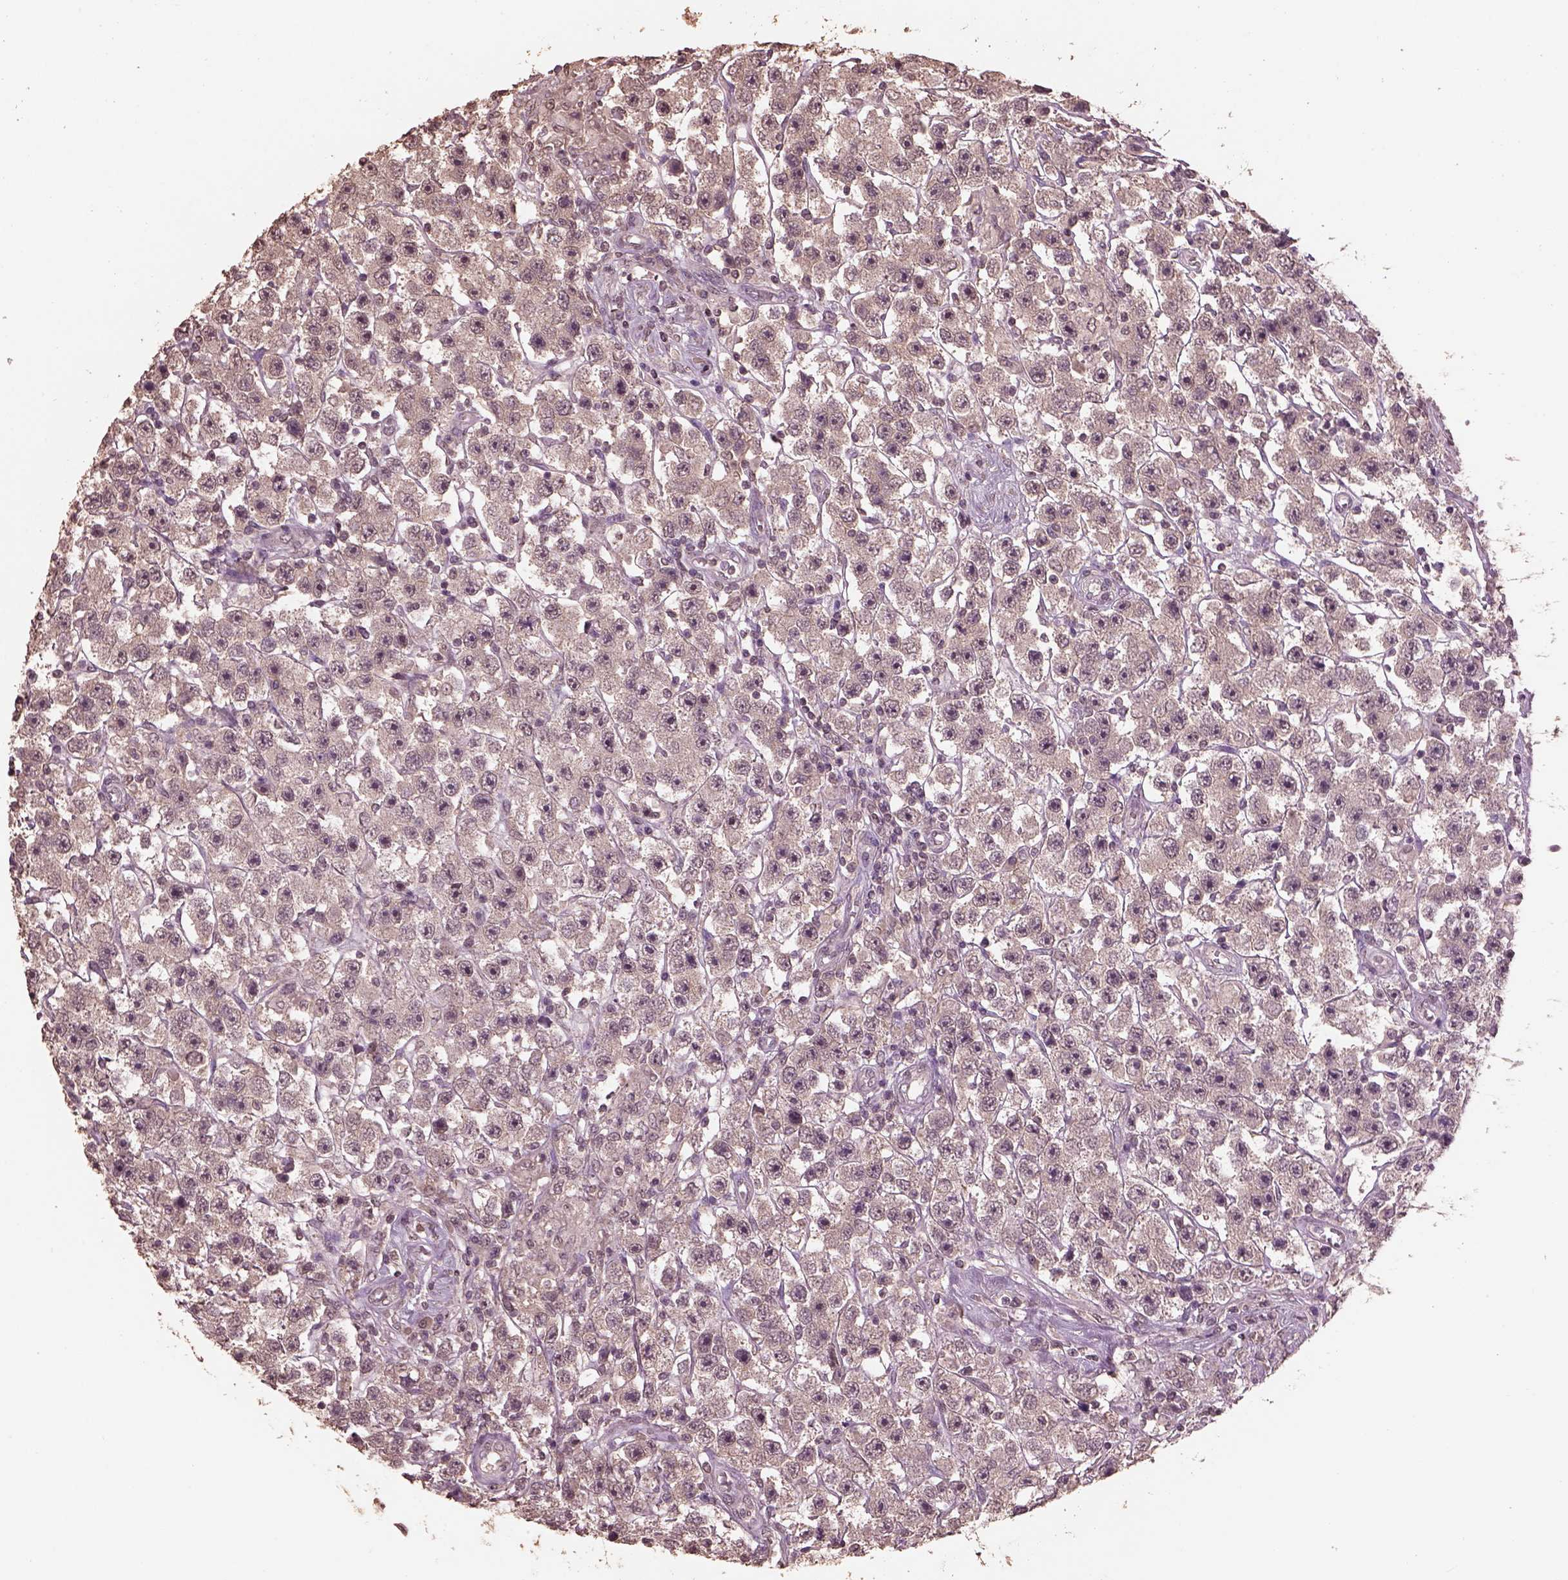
{"staining": {"intensity": "negative", "quantity": "none", "location": "none"}, "tissue": "testis cancer", "cell_type": "Tumor cells", "image_type": "cancer", "snomed": [{"axis": "morphology", "description": "Seminoma, NOS"}, {"axis": "topography", "description": "Testis"}], "caption": "This is an immunohistochemistry (IHC) photomicrograph of testis seminoma. There is no staining in tumor cells.", "gene": "CPT1C", "patient": {"sex": "male", "age": 45}}